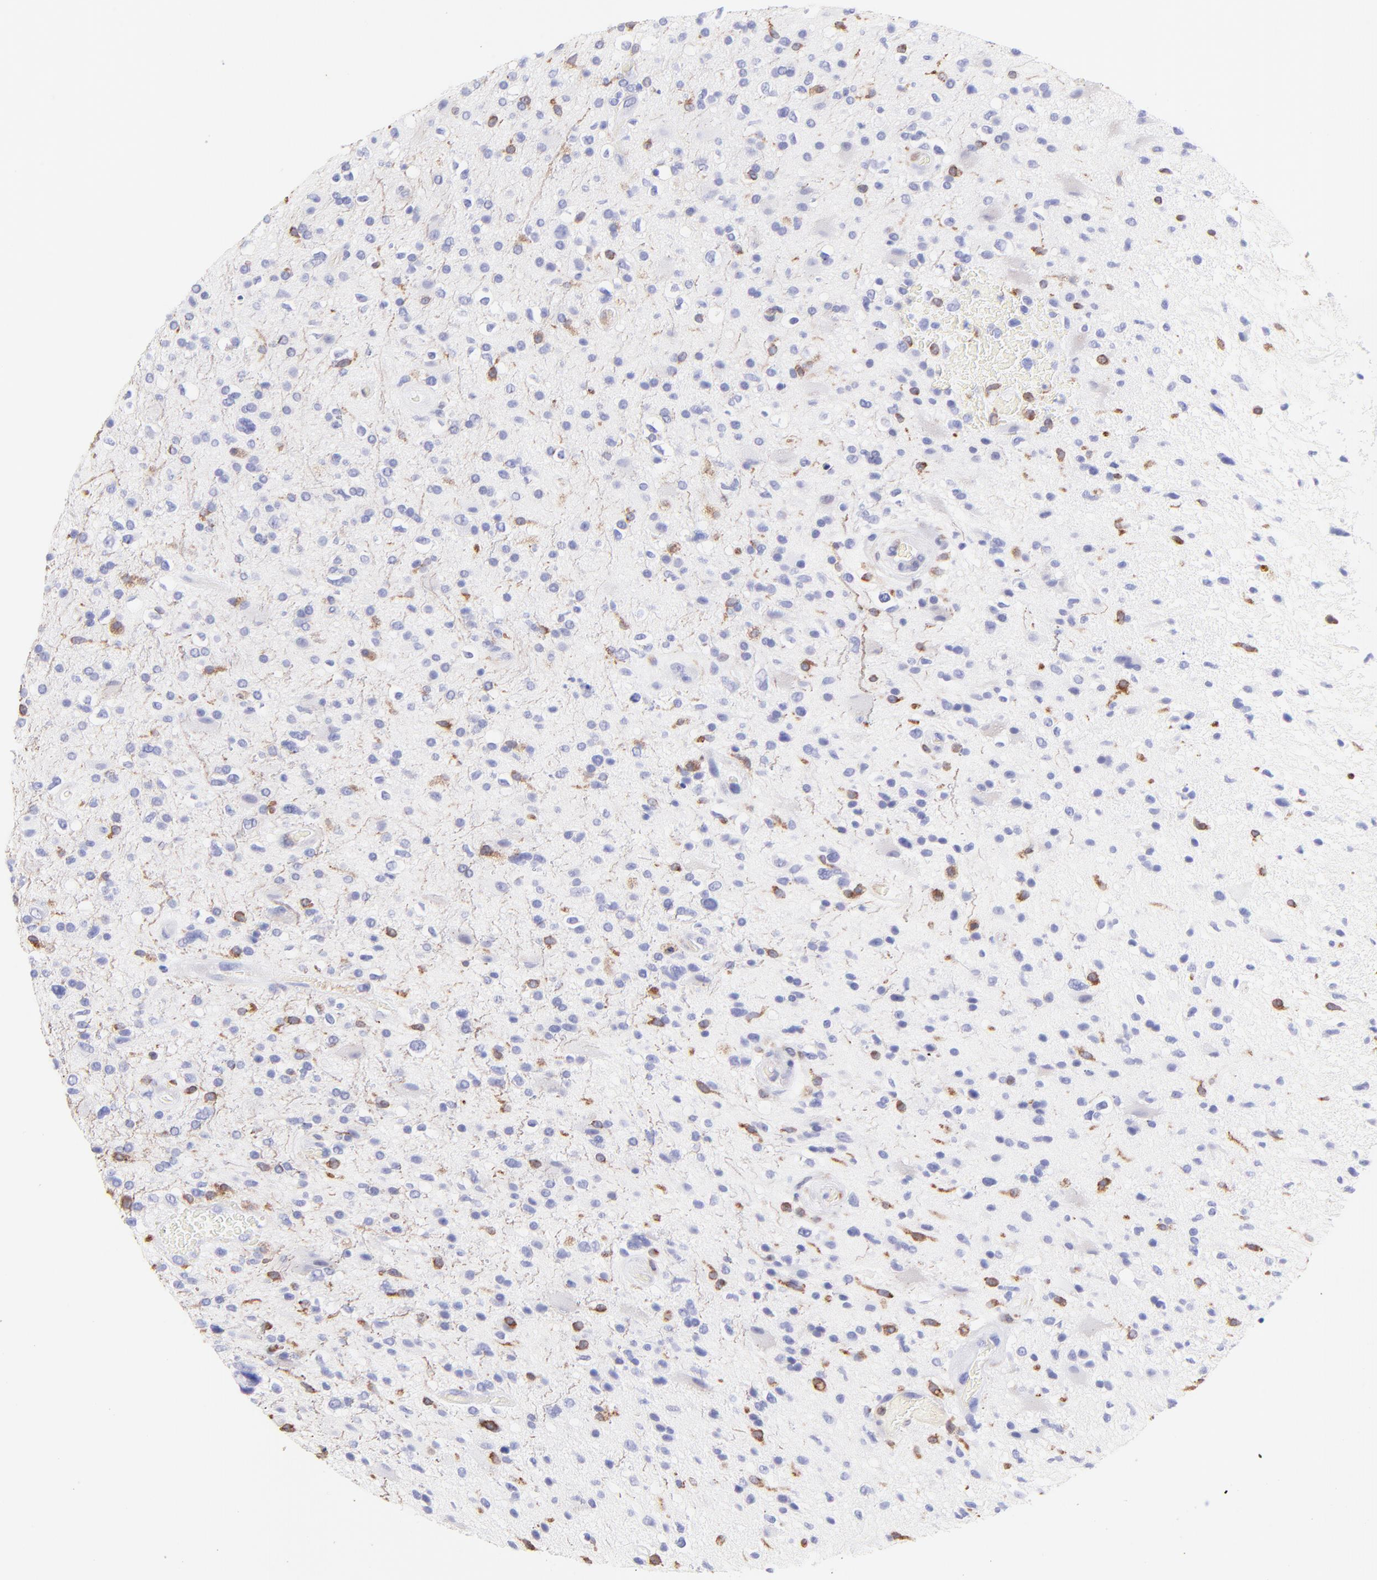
{"staining": {"intensity": "moderate", "quantity": "<25%", "location": "cytoplasmic/membranous"}, "tissue": "glioma", "cell_type": "Tumor cells", "image_type": "cancer", "snomed": [{"axis": "morphology", "description": "Glioma, malignant, High grade"}, {"axis": "topography", "description": "Brain"}], "caption": "Approximately <25% of tumor cells in human malignant glioma (high-grade) display moderate cytoplasmic/membranous protein staining as visualized by brown immunohistochemical staining.", "gene": "IRAG2", "patient": {"sex": "male", "age": 33}}